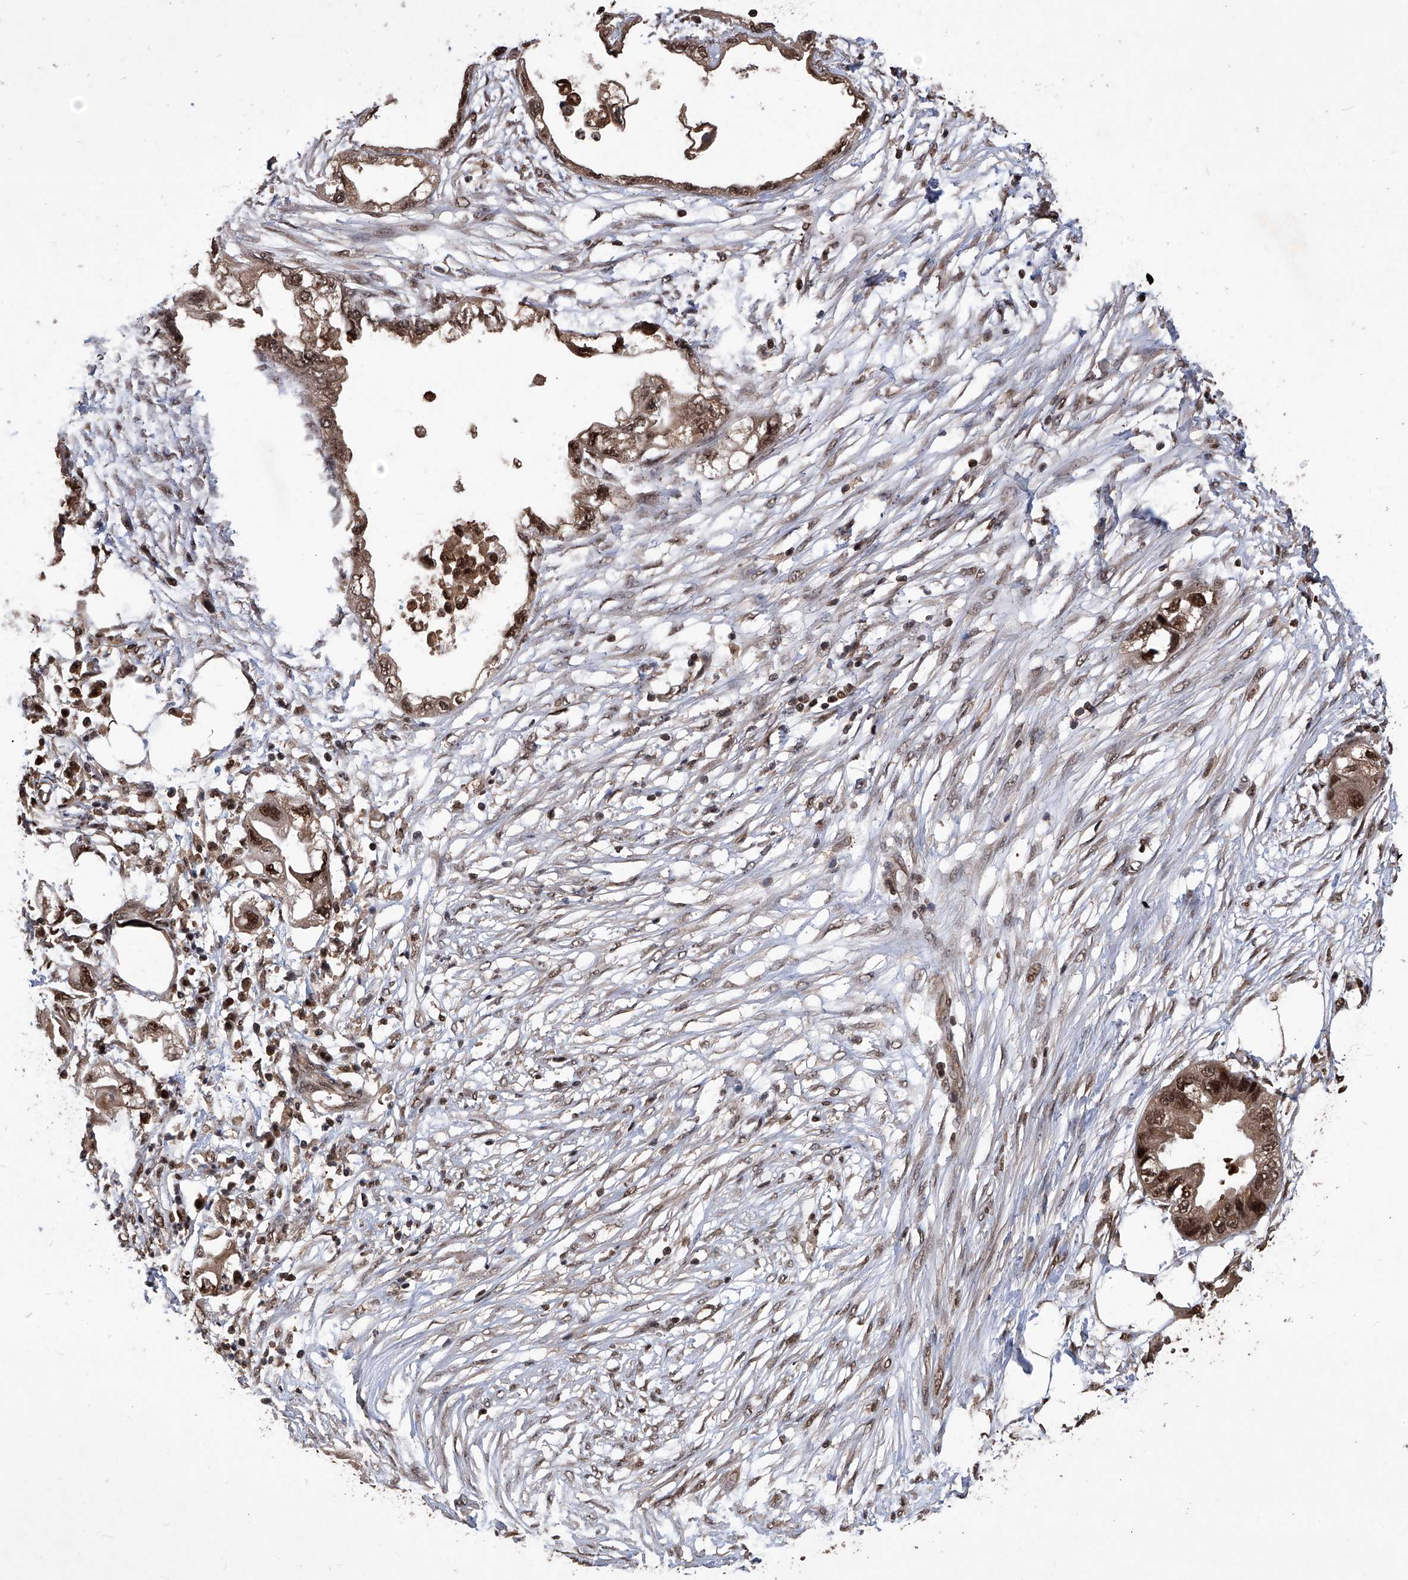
{"staining": {"intensity": "moderate", "quantity": ">75%", "location": "cytoplasmic/membranous,nuclear"}, "tissue": "endometrial cancer", "cell_type": "Tumor cells", "image_type": "cancer", "snomed": [{"axis": "morphology", "description": "Adenocarcinoma, NOS"}, {"axis": "morphology", "description": "Adenocarcinoma, metastatic, NOS"}, {"axis": "topography", "description": "Adipose tissue"}, {"axis": "topography", "description": "Endometrium"}], "caption": "Adenocarcinoma (endometrial) was stained to show a protein in brown. There is medium levels of moderate cytoplasmic/membranous and nuclear positivity in about >75% of tumor cells.", "gene": "PSMB1", "patient": {"sex": "female", "age": 67}}